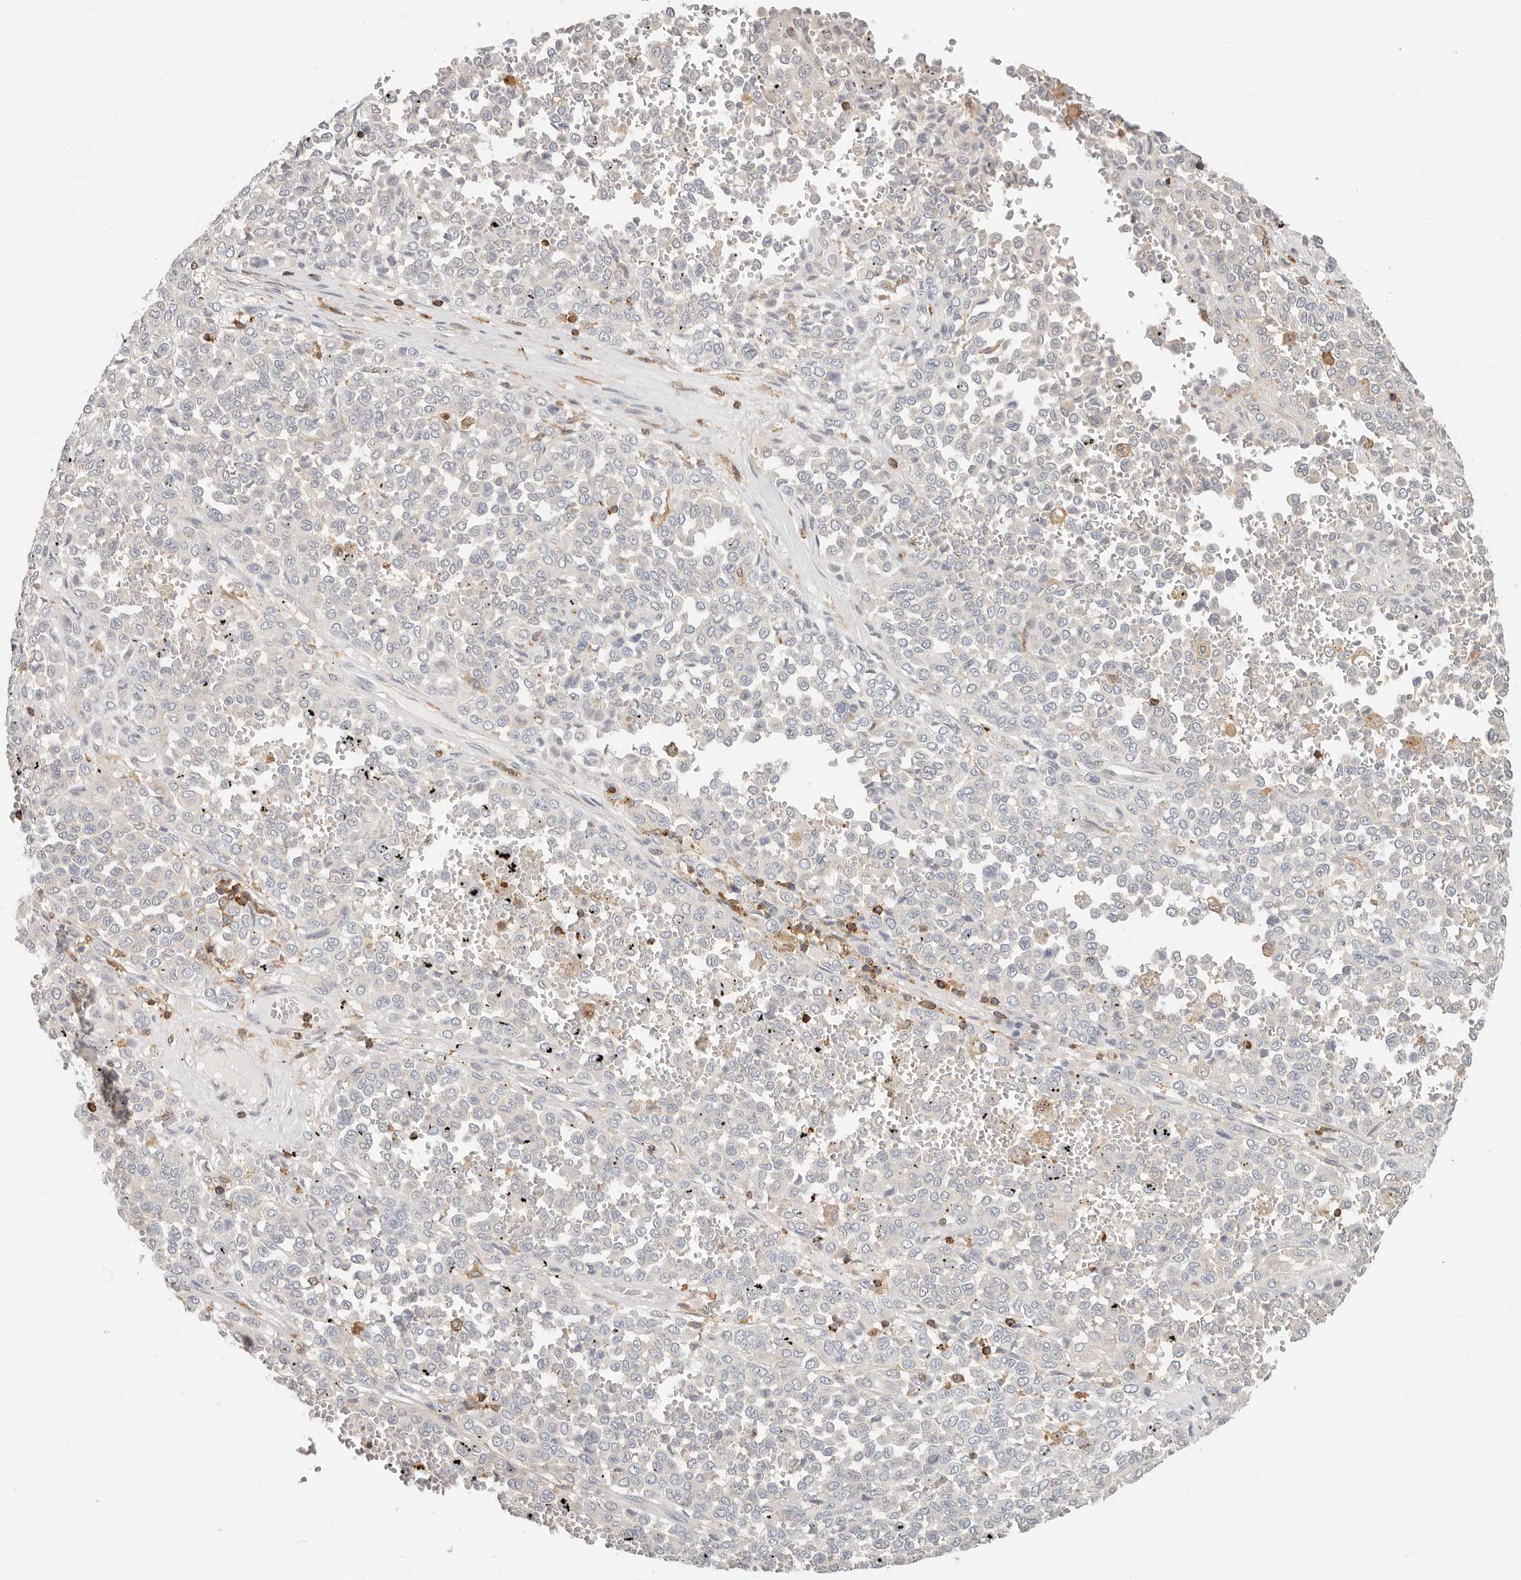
{"staining": {"intensity": "negative", "quantity": "none", "location": "none"}, "tissue": "melanoma", "cell_type": "Tumor cells", "image_type": "cancer", "snomed": [{"axis": "morphology", "description": "Malignant melanoma, Metastatic site"}, {"axis": "topography", "description": "Pancreas"}], "caption": "Tumor cells show no significant protein staining in malignant melanoma (metastatic site).", "gene": "TMEM63B", "patient": {"sex": "female", "age": 30}}